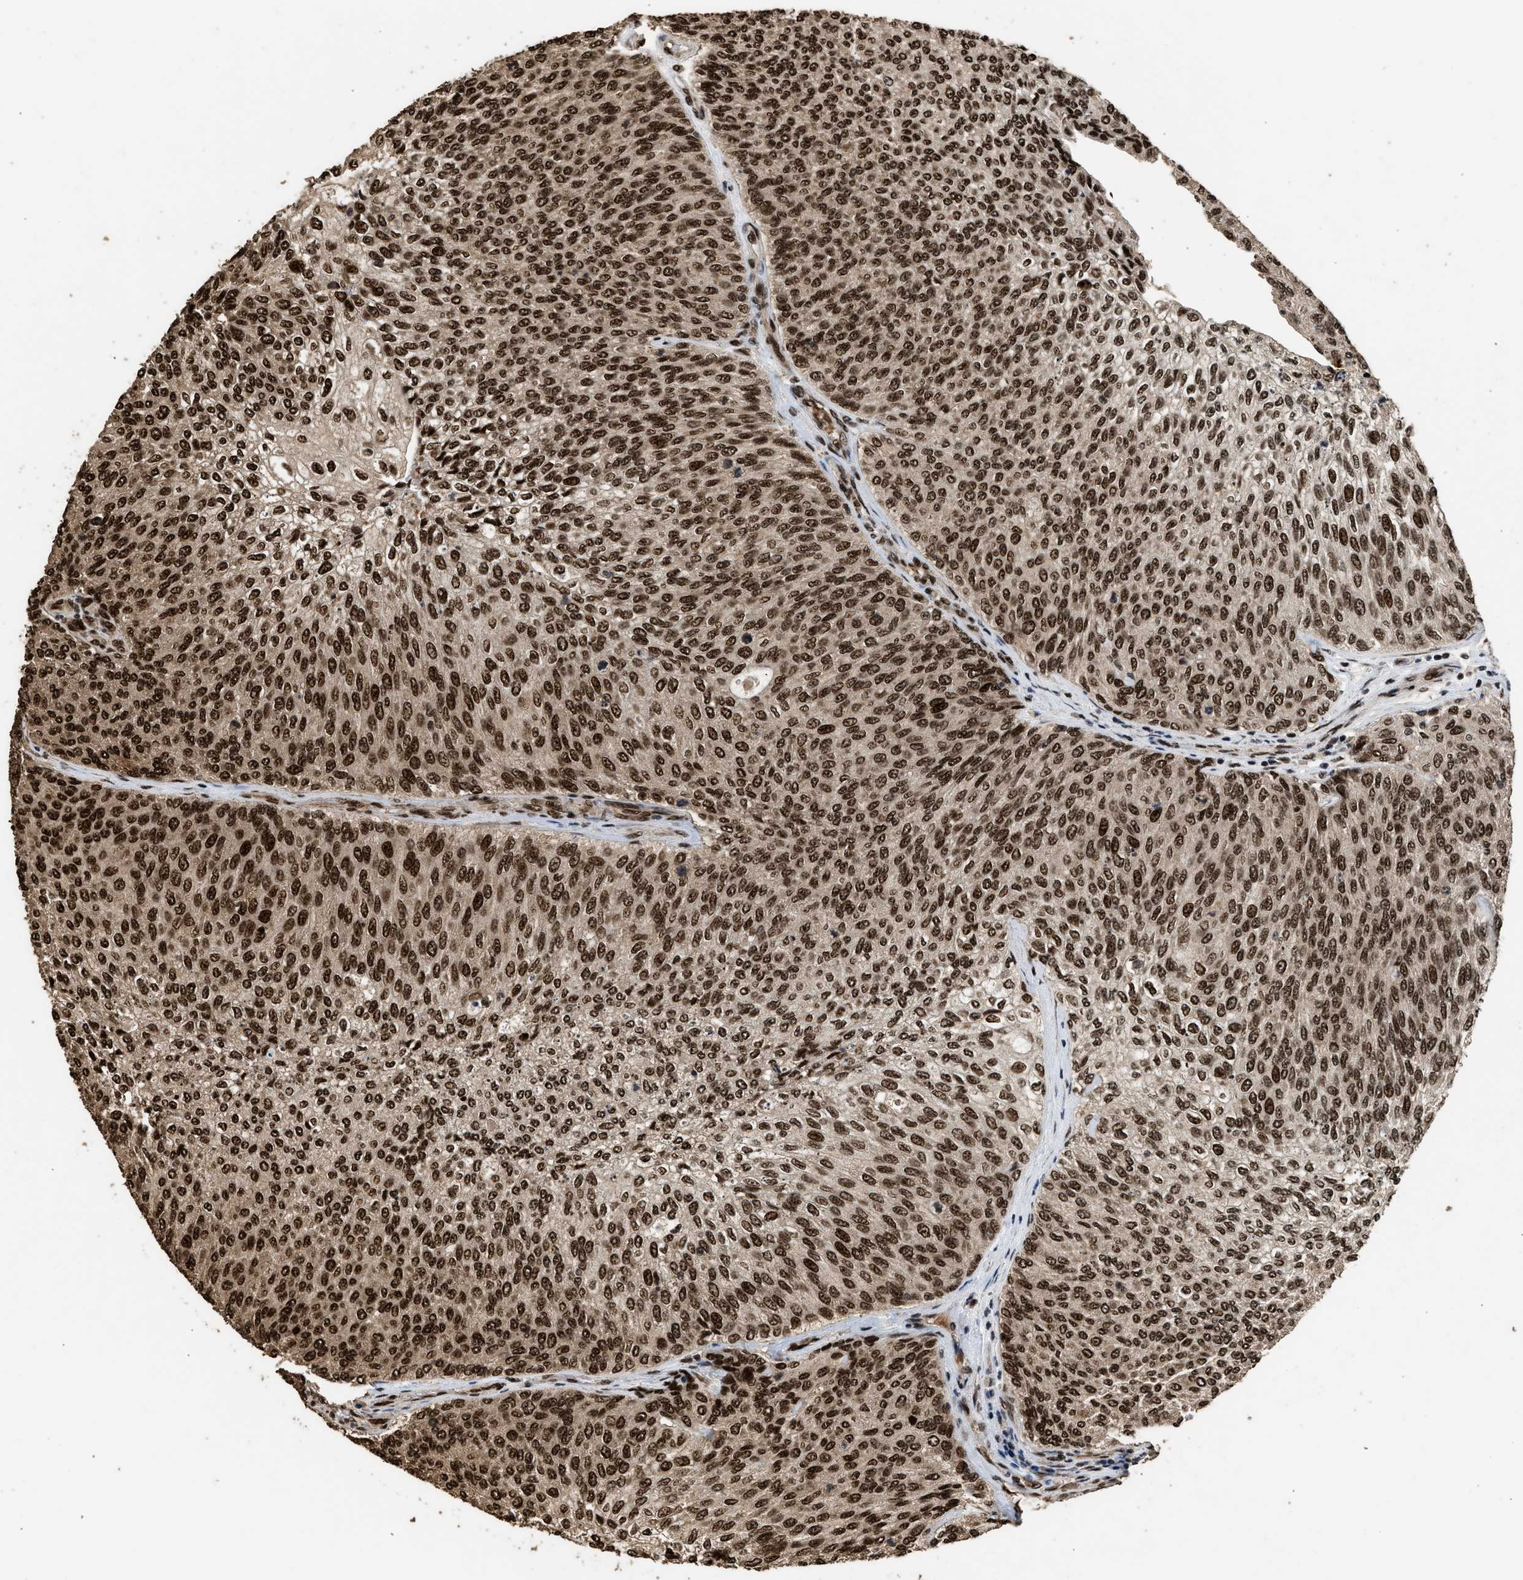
{"staining": {"intensity": "strong", "quantity": ">75%", "location": "nuclear"}, "tissue": "urothelial cancer", "cell_type": "Tumor cells", "image_type": "cancer", "snomed": [{"axis": "morphology", "description": "Urothelial carcinoma, Low grade"}, {"axis": "topography", "description": "Urinary bladder"}], "caption": "The image exhibits a brown stain indicating the presence of a protein in the nuclear of tumor cells in urothelial carcinoma (low-grade). (Stains: DAB in brown, nuclei in blue, Microscopy: brightfield microscopy at high magnification).", "gene": "PPP4R3B", "patient": {"sex": "female", "age": 79}}